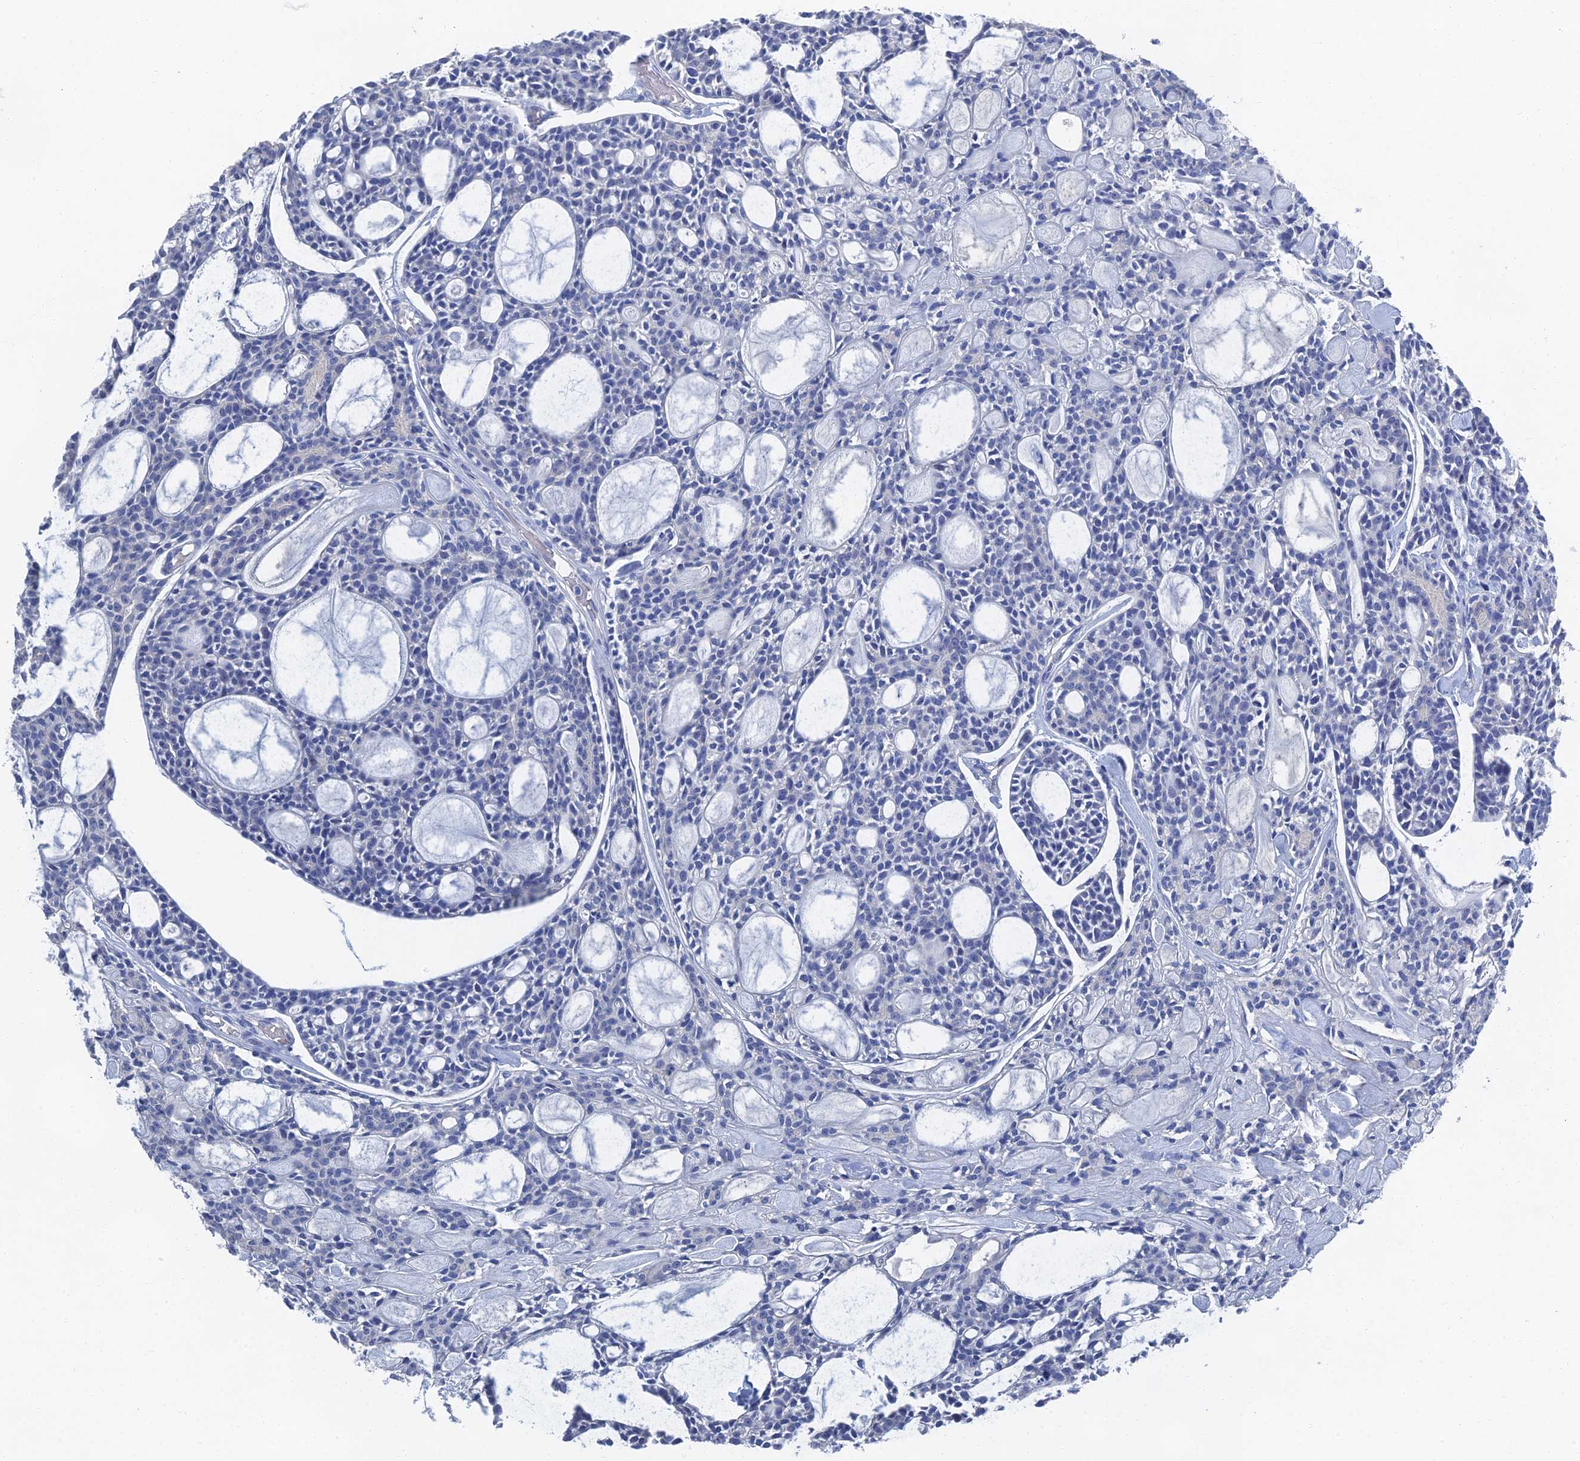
{"staining": {"intensity": "negative", "quantity": "none", "location": "none"}, "tissue": "head and neck cancer", "cell_type": "Tumor cells", "image_type": "cancer", "snomed": [{"axis": "morphology", "description": "Adenocarcinoma, NOS"}, {"axis": "topography", "description": "Salivary gland"}, {"axis": "topography", "description": "Head-Neck"}], "caption": "Immunohistochemistry (IHC) photomicrograph of neoplastic tissue: human head and neck adenocarcinoma stained with DAB (3,3'-diaminobenzidine) shows no significant protein expression in tumor cells.", "gene": "GFAP", "patient": {"sex": "male", "age": 55}}